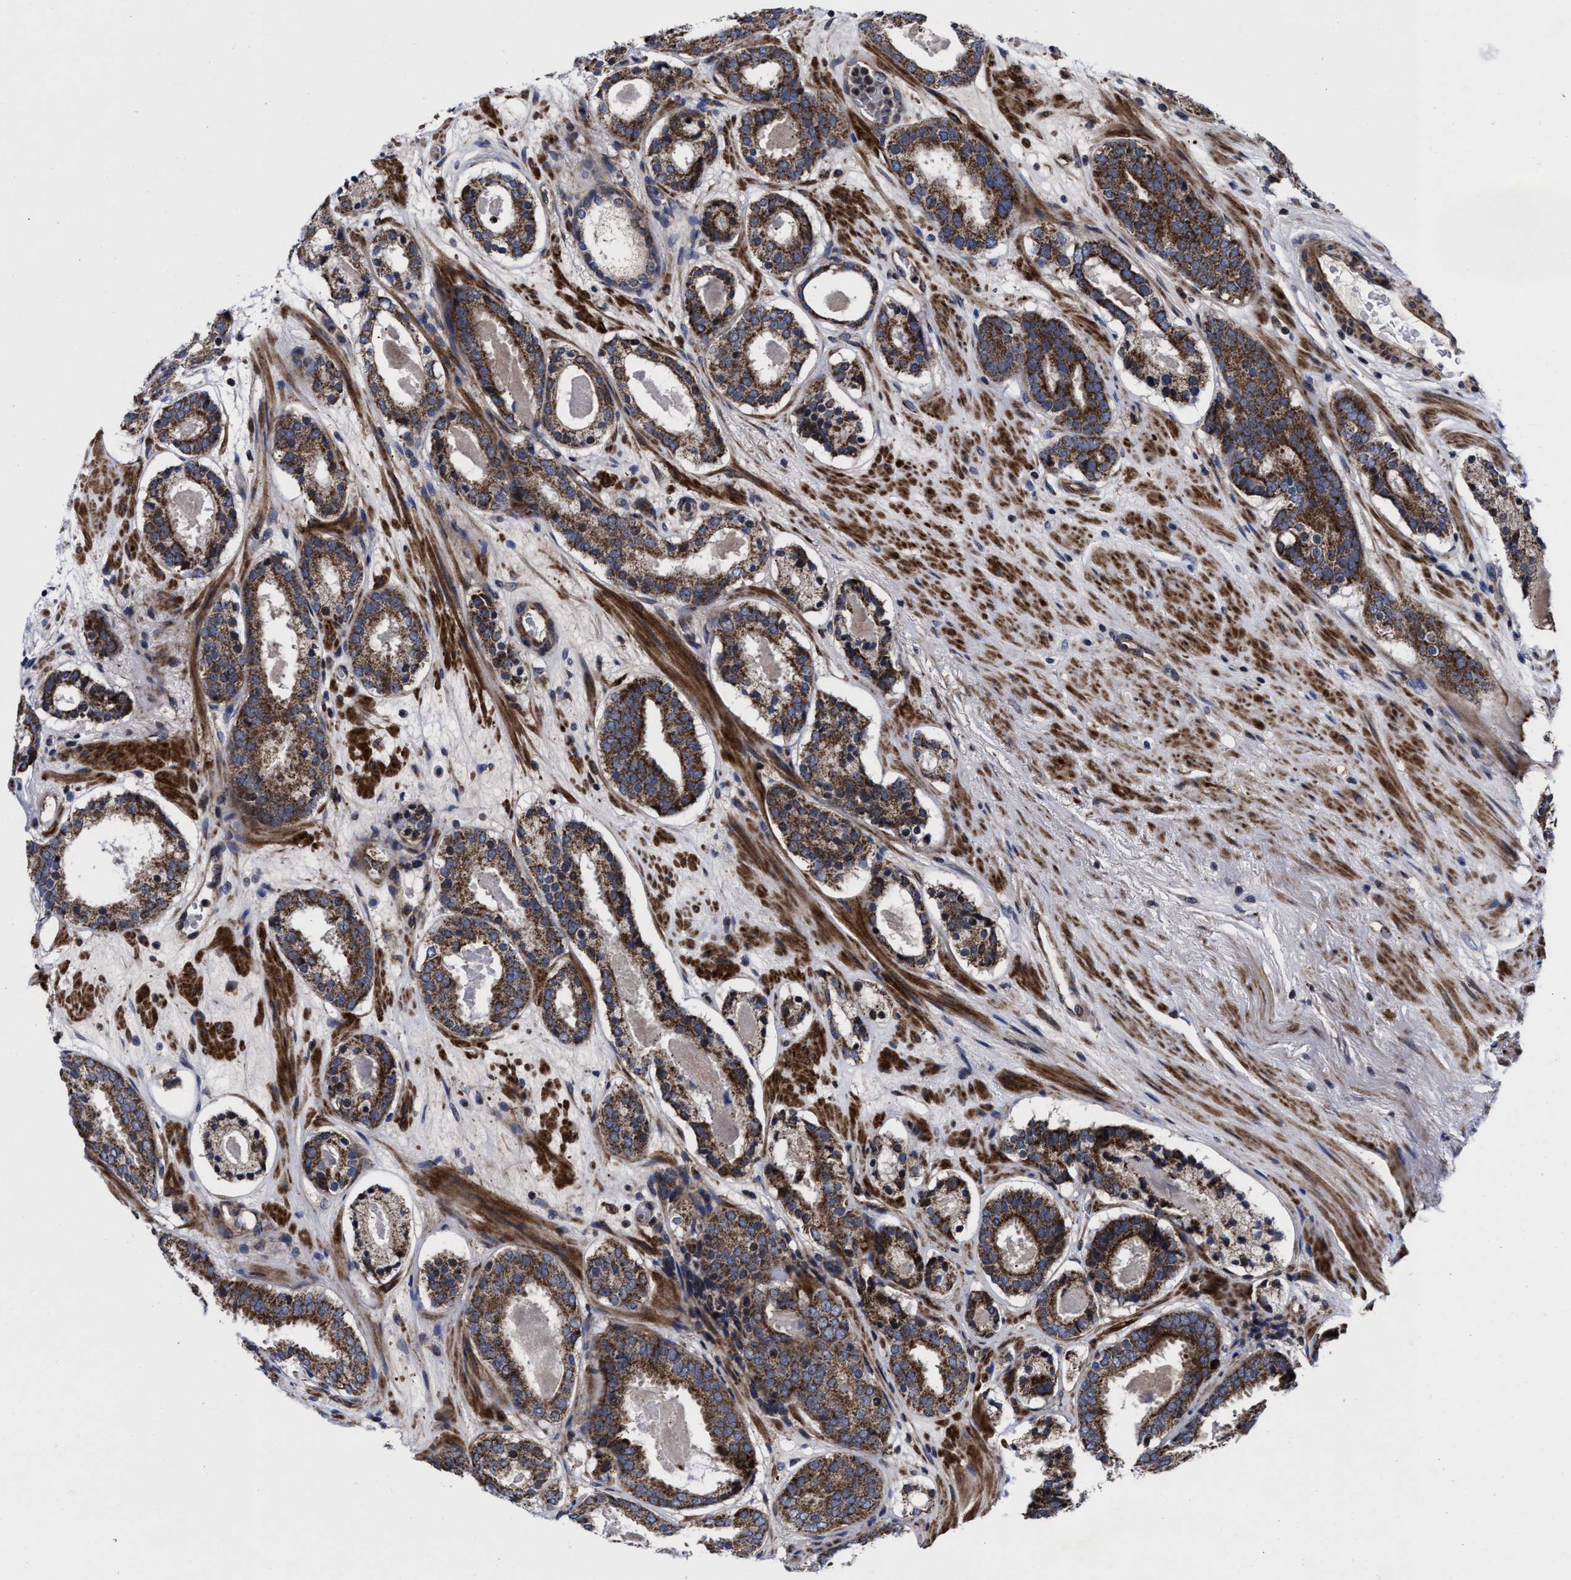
{"staining": {"intensity": "moderate", "quantity": ">75%", "location": "cytoplasmic/membranous"}, "tissue": "prostate cancer", "cell_type": "Tumor cells", "image_type": "cancer", "snomed": [{"axis": "morphology", "description": "Adenocarcinoma, Low grade"}, {"axis": "topography", "description": "Prostate"}], "caption": "Immunohistochemical staining of prostate cancer reveals medium levels of moderate cytoplasmic/membranous positivity in about >75% of tumor cells. The protein of interest is stained brown, and the nuclei are stained in blue (DAB IHC with brightfield microscopy, high magnification).", "gene": "MRPL50", "patient": {"sex": "male", "age": 69}}